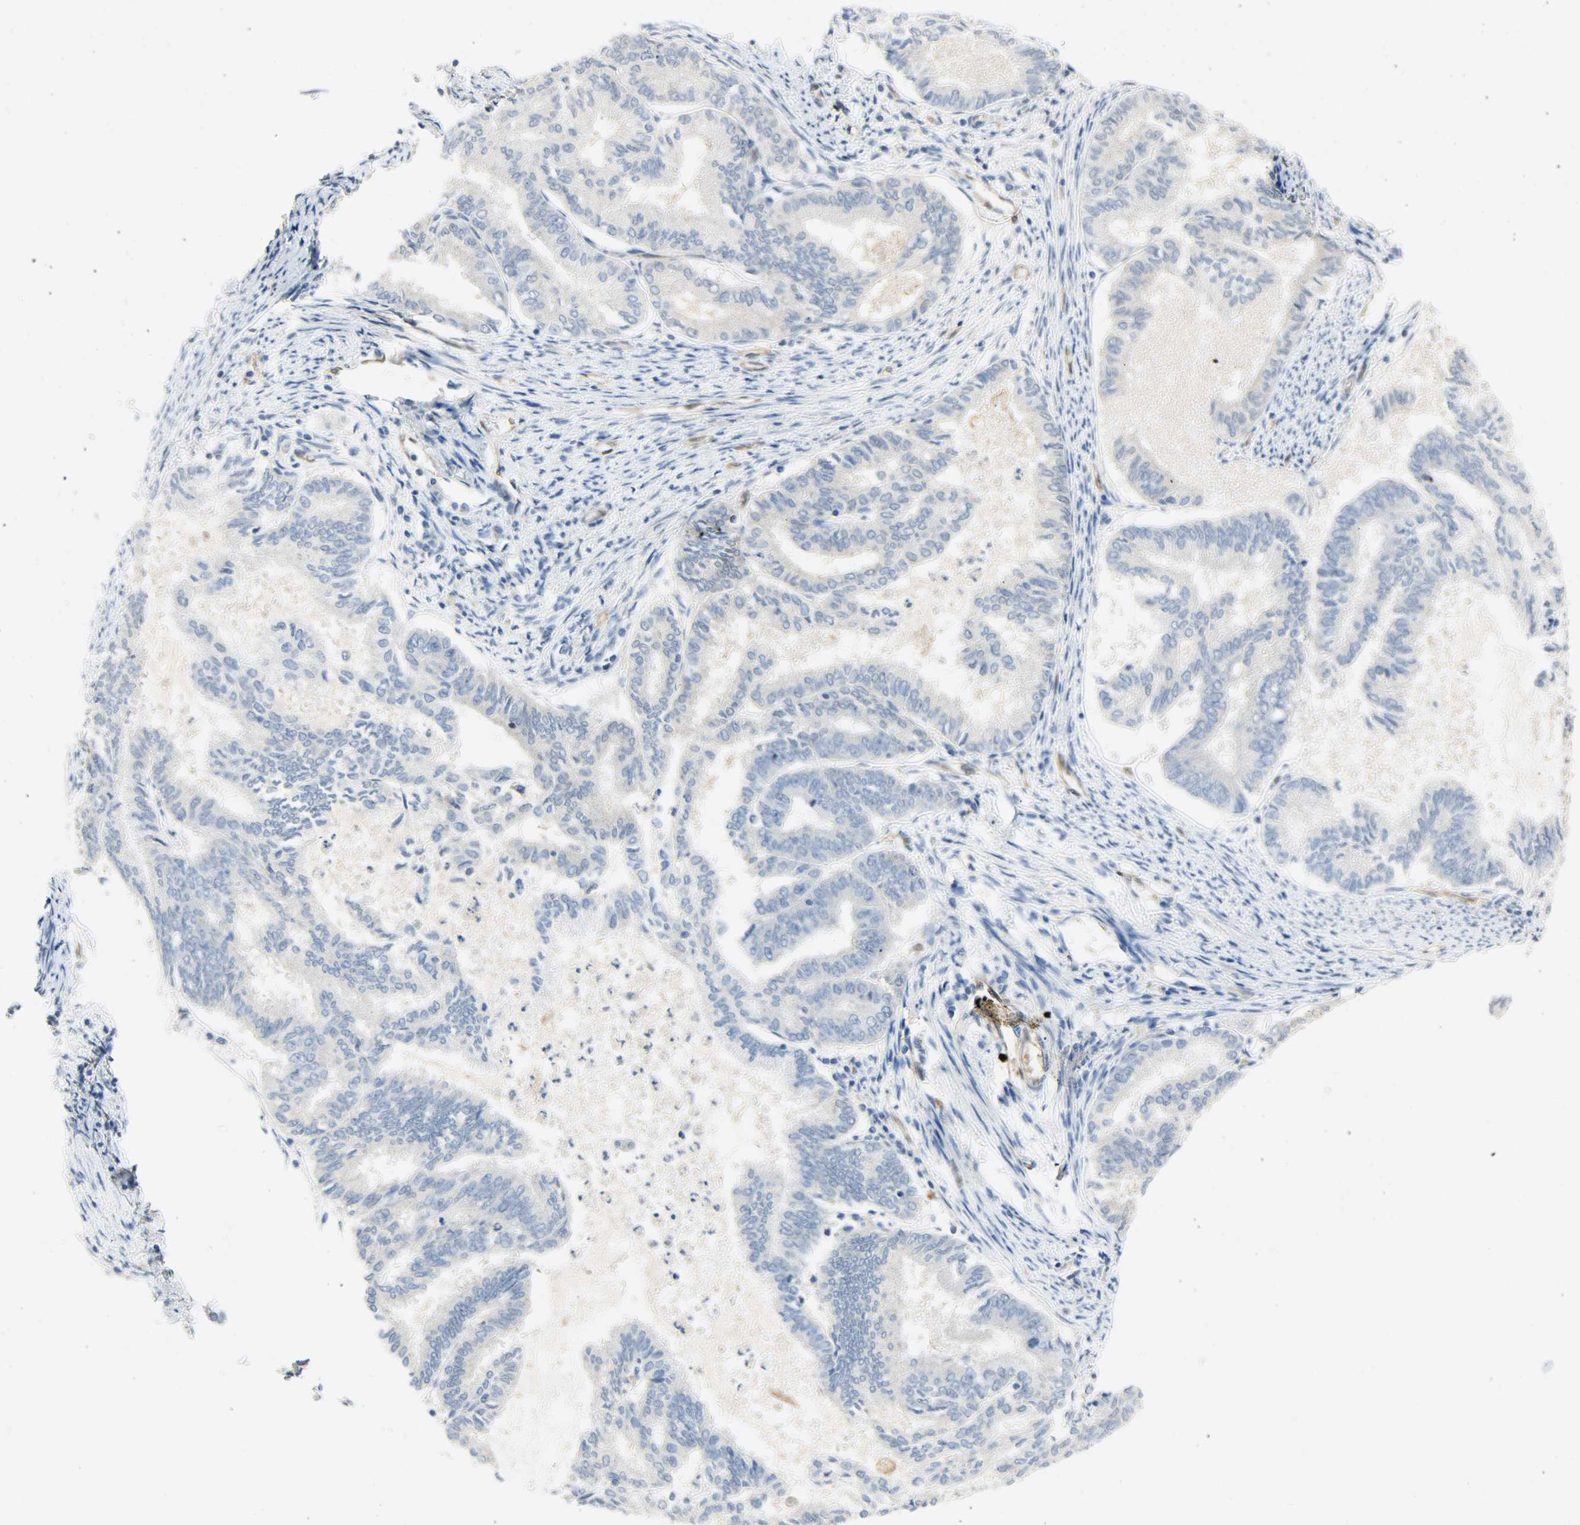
{"staining": {"intensity": "negative", "quantity": "none", "location": "none"}, "tissue": "endometrial cancer", "cell_type": "Tumor cells", "image_type": "cancer", "snomed": [{"axis": "morphology", "description": "Adenocarcinoma, NOS"}, {"axis": "topography", "description": "Endometrium"}], "caption": "This is a photomicrograph of IHC staining of endometrial adenocarcinoma, which shows no positivity in tumor cells.", "gene": "FKBP1A", "patient": {"sex": "female", "age": 86}}